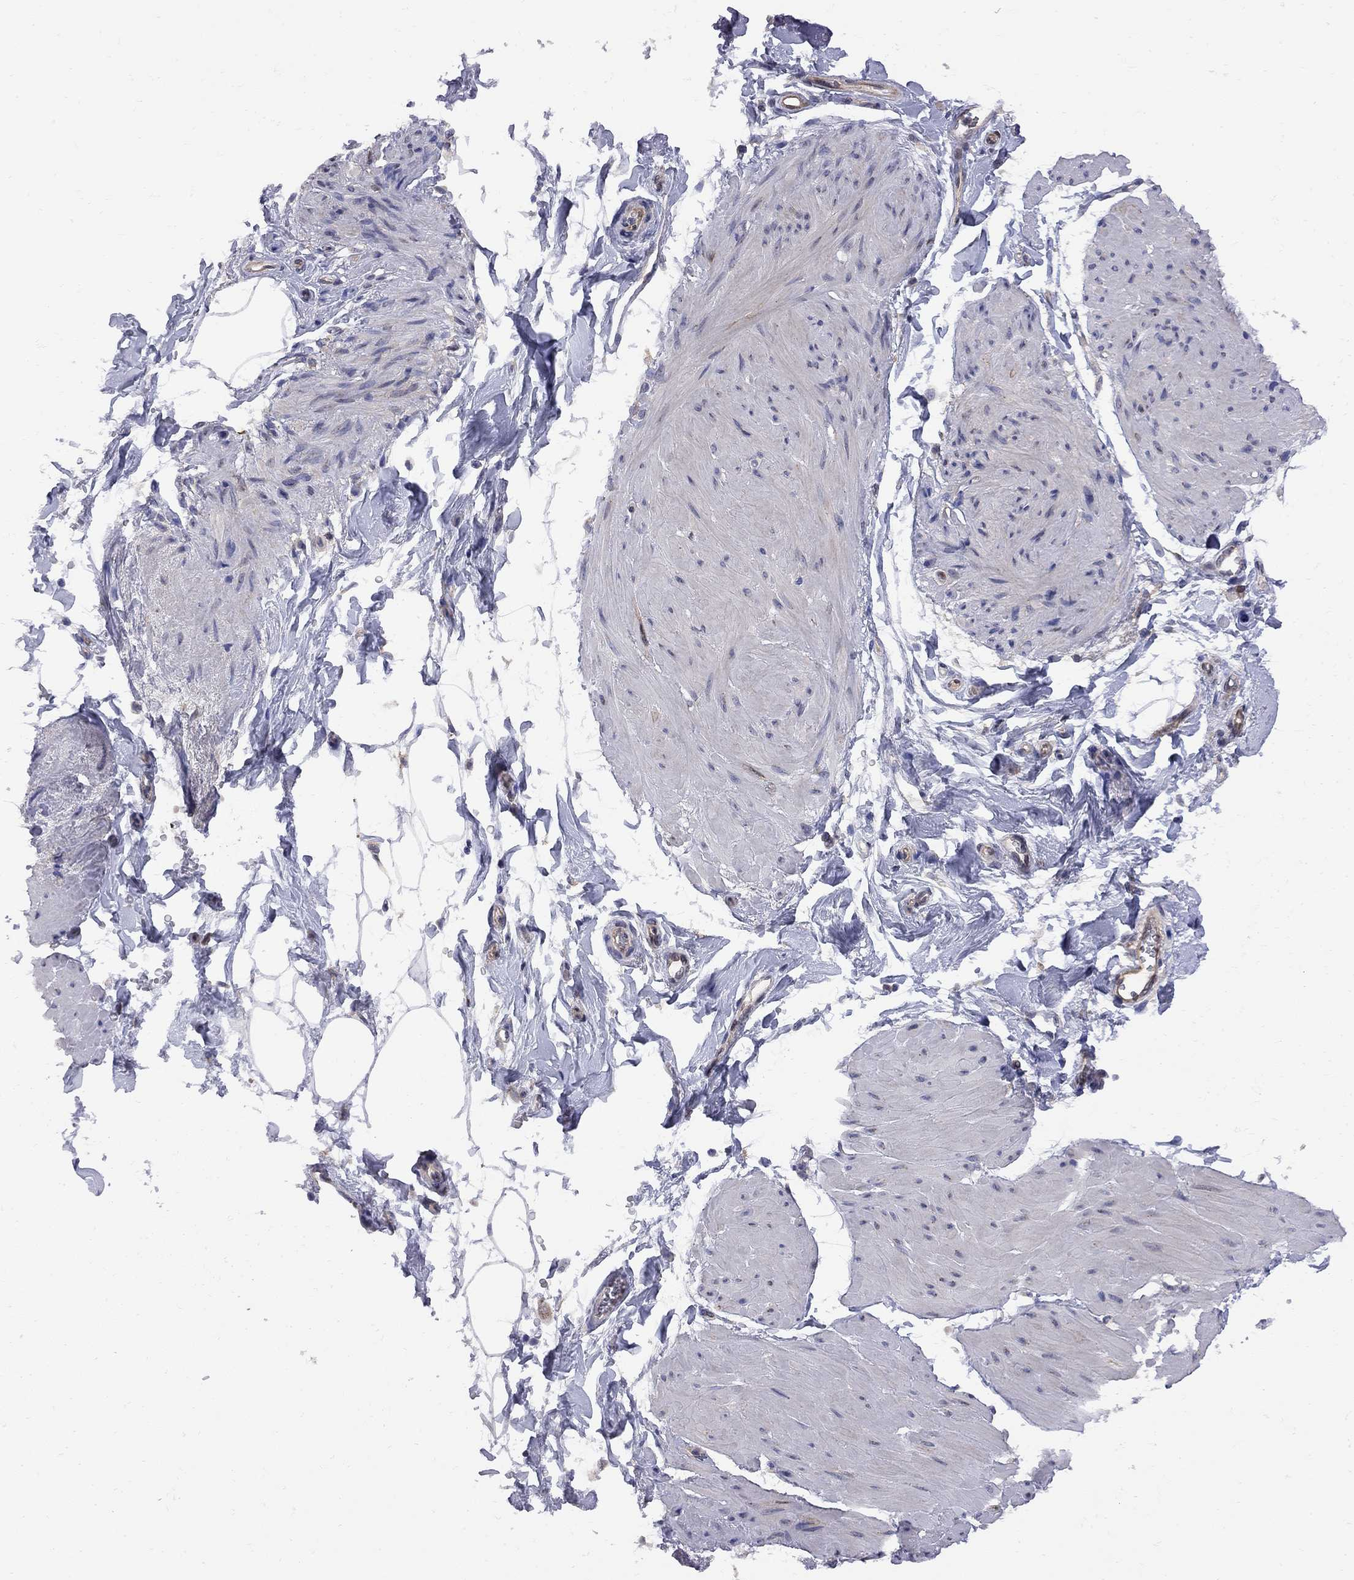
{"staining": {"intensity": "negative", "quantity": "none", "location": "none"}, "tissue": "smooth muscle", "cell_type": "Smooth muscle cells", "image_type": "normal", "snomed": [{"axis": "morphology", "description": "Normal tissue, NOS"}, {"axis": "topography", "description": "Adipose tissue"}, {"axis": "topography", "description": "Smooth muscle"}, {"axis": "topography", "description": "Peripheral nerve tissue"}], "caption": "An IHC photomicrograph of benign smooth muscle is shown. There is no staining in smooth muscle cells of smooth muscle.", "gene": "MTHFR", "patient": {"sex": "male", "age": 83}}